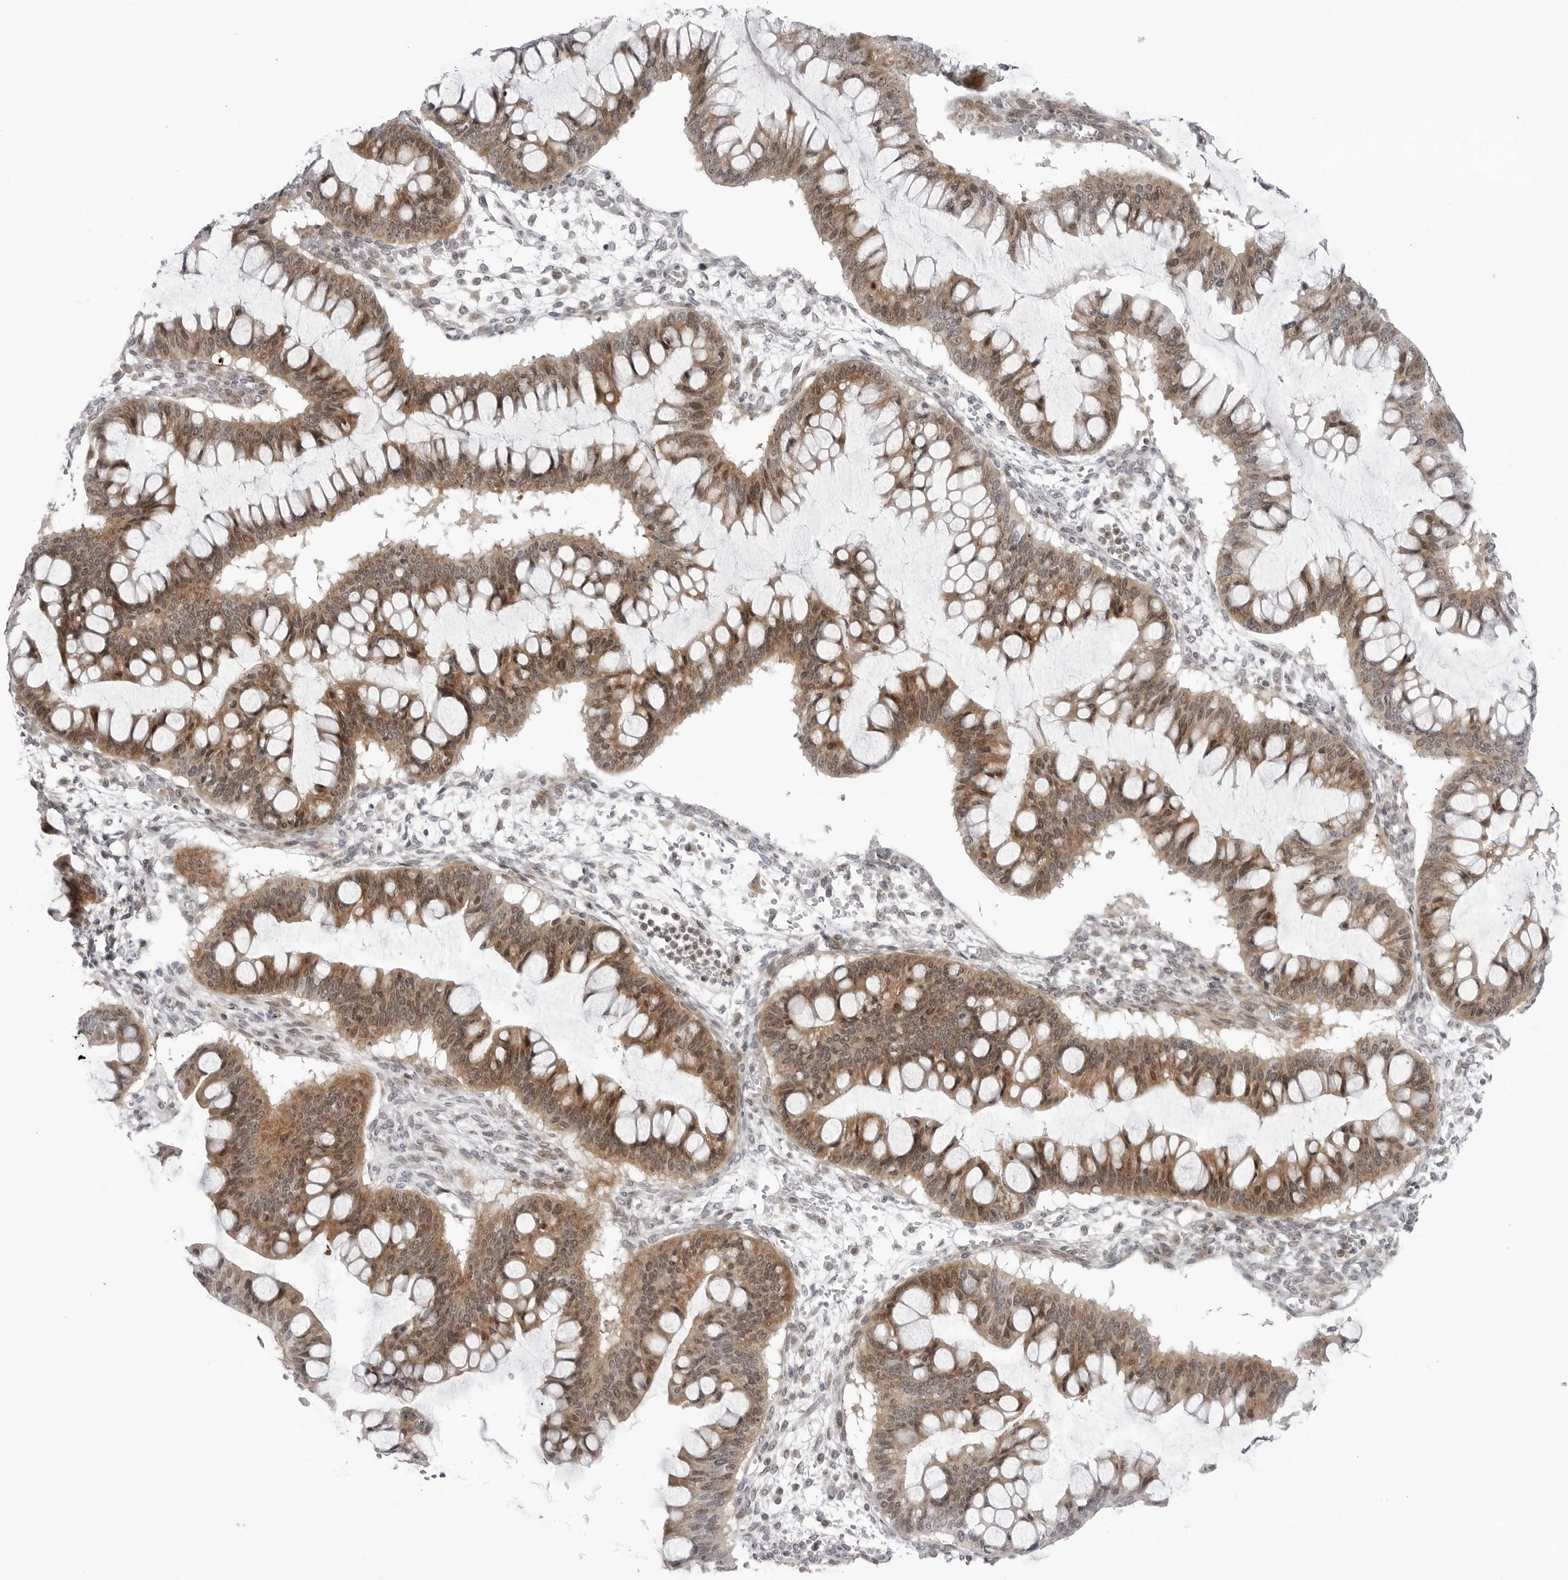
{"staining": {"intensity": "moderate", "quantity": ">75%", "location": "cytoplasmic/membranous"}, "tissue": "ovarian cancer", "cell_type": "Tumor cells", "image_type": "cancer", "snomed": [{"axis": "morphology", "description": "Cystadenocarcinoma, mucinous, NOS"}, {"axis": "topography", "description": "Ovary"}], "caption": "Protein staining of ovarian mucinous cystadenocarcinoma tissue demonstrates moderate cytoplasmic/membranous expression in approximately >75% of tumor cells.", "gene": "ADAMTS5", "patient": {"sex": "female", "age": 73}}